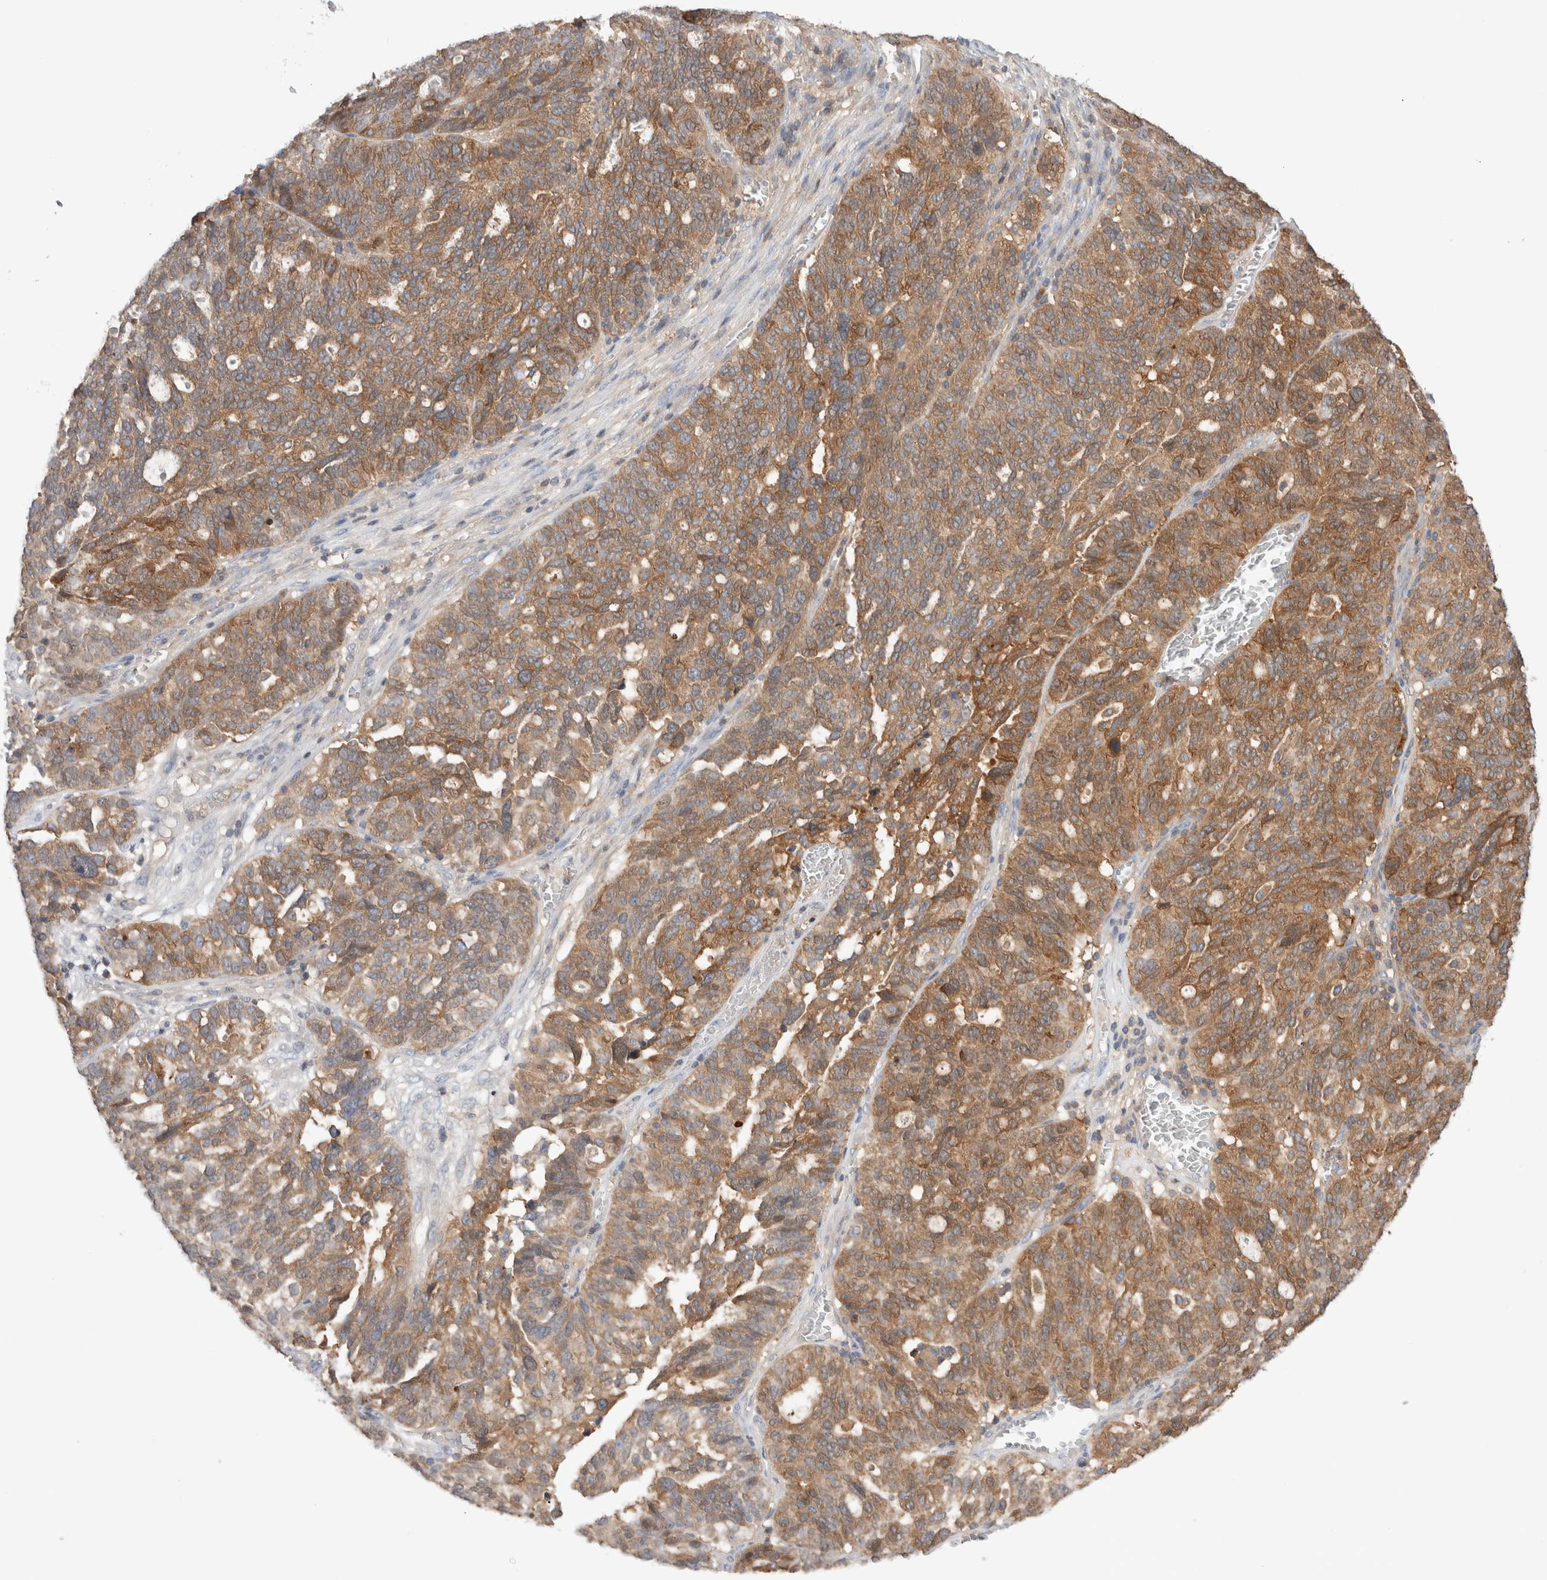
{"staining": {"intensity": "moderate", "quantity": "25%-75%", "location": "cytoplasmic/membranous"}, "tissue": "ovarian cancer", "cell_type": "Tumor cells", "image_type": "cancer", "snomed": [{"axis": "morphology", "description": "Cystadenocarcinoma, serous, NOS"}, {"axis": "topography", "description": "Ovary"}], "caption": "DAB (3,3'-diaminobenzidine) immunohistochemical staining of ovarian cancer (serous cystadenocarcinoma) demonstrates moderate cytoplasmic/membranous protein expression in approximately 25%-75% of tumor cells.", "gene": "KLHL14", "patient": {"sex": "female", "age": 59}}